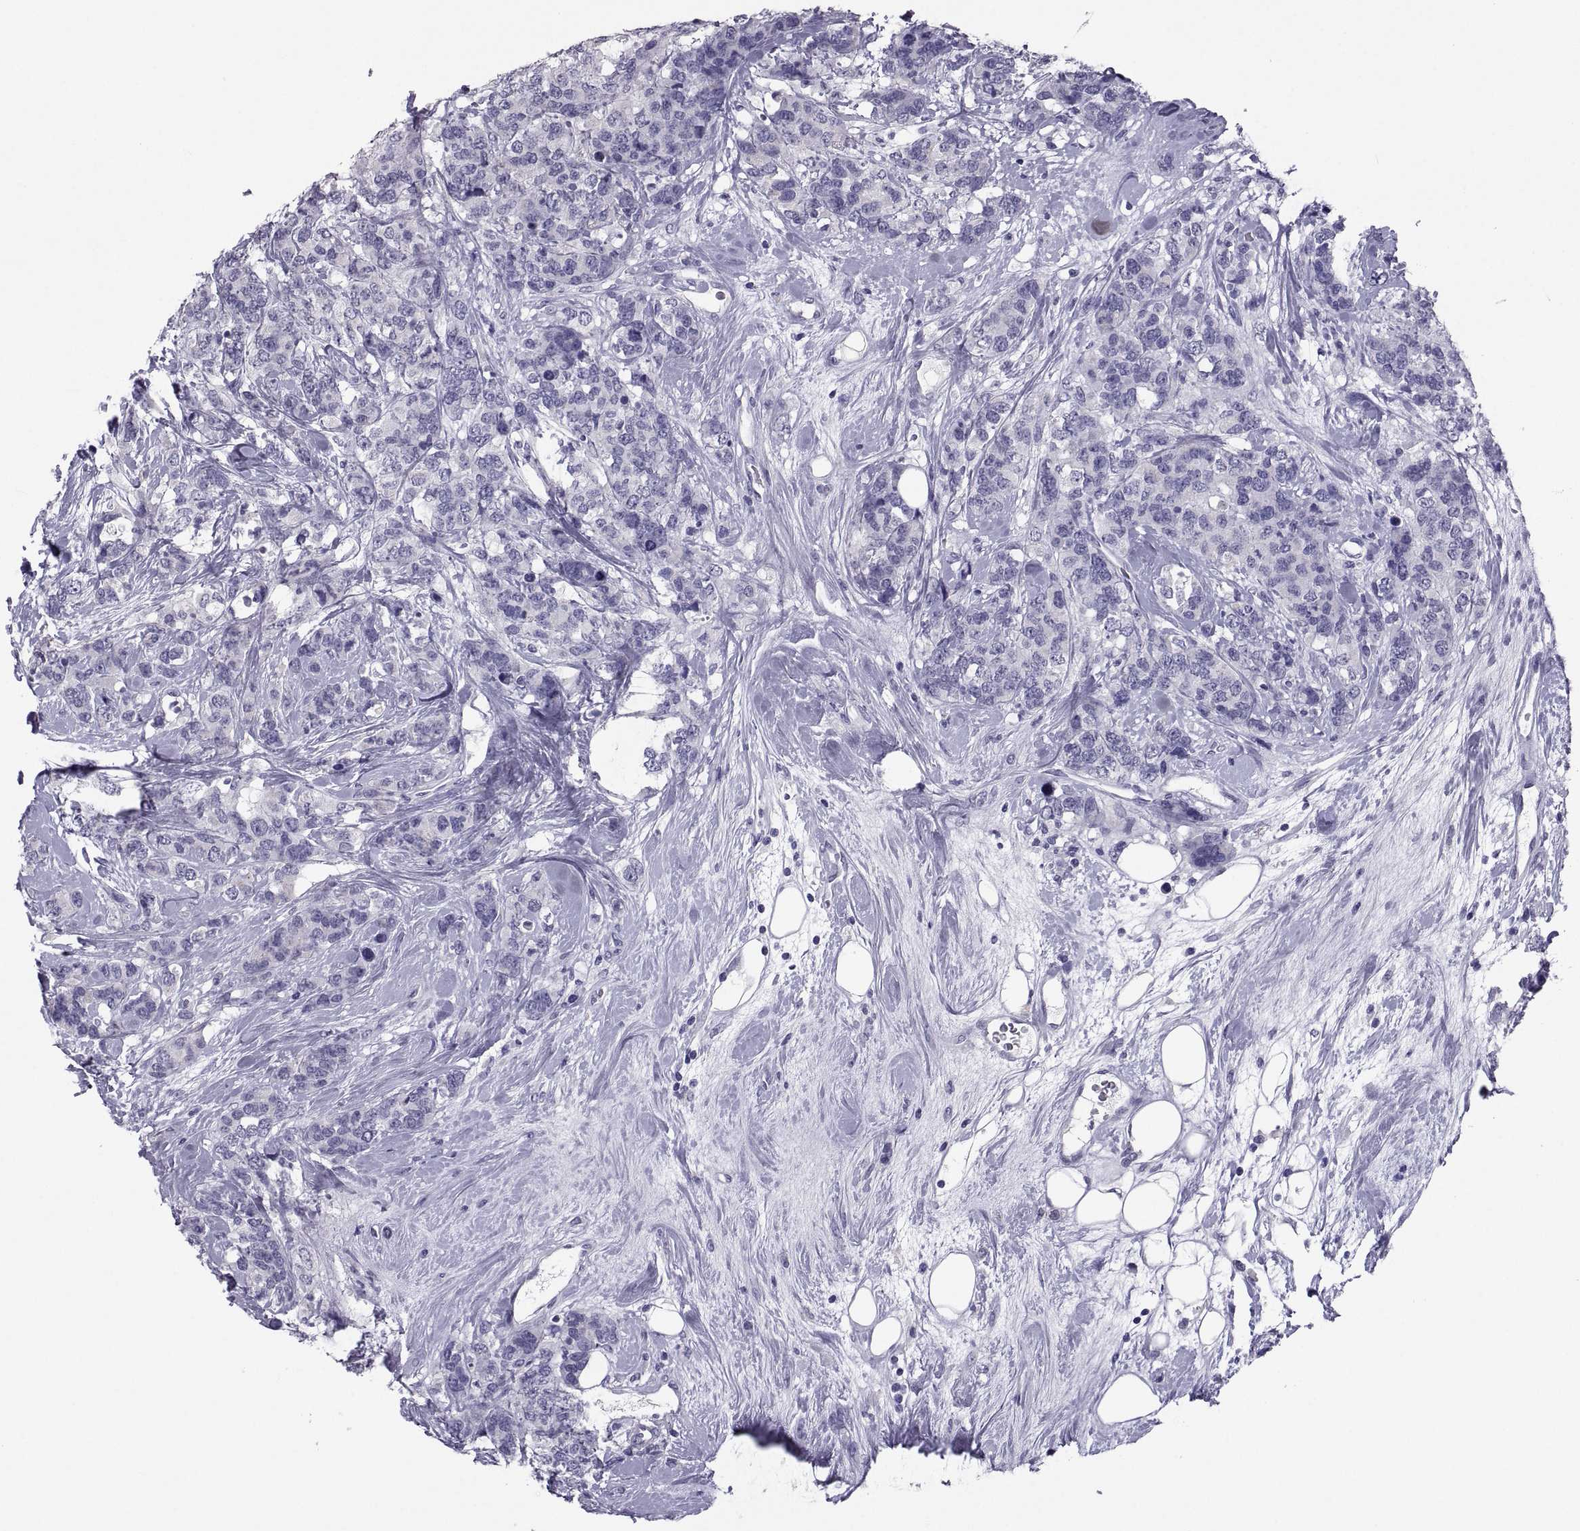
{"staining": {"intensity": "negative", "quantity": "none", "location": "none"}, "tissue": "breast cancer", "cell_type": "Tumor cells", "image_type": "cancer", "snomed": [{"axis": "morphology", "description": "Lobular carcinoma"}, {"axis": "topography", "description": "Breast"}], "caption": "An IHC histopathology image of lobular carcinoma (breast) is shown. There is no staining in tumor cells of lobular carcinoma (breast).", "gene": "IGSF1", "patient": {"sex": "female", "age": 59}}